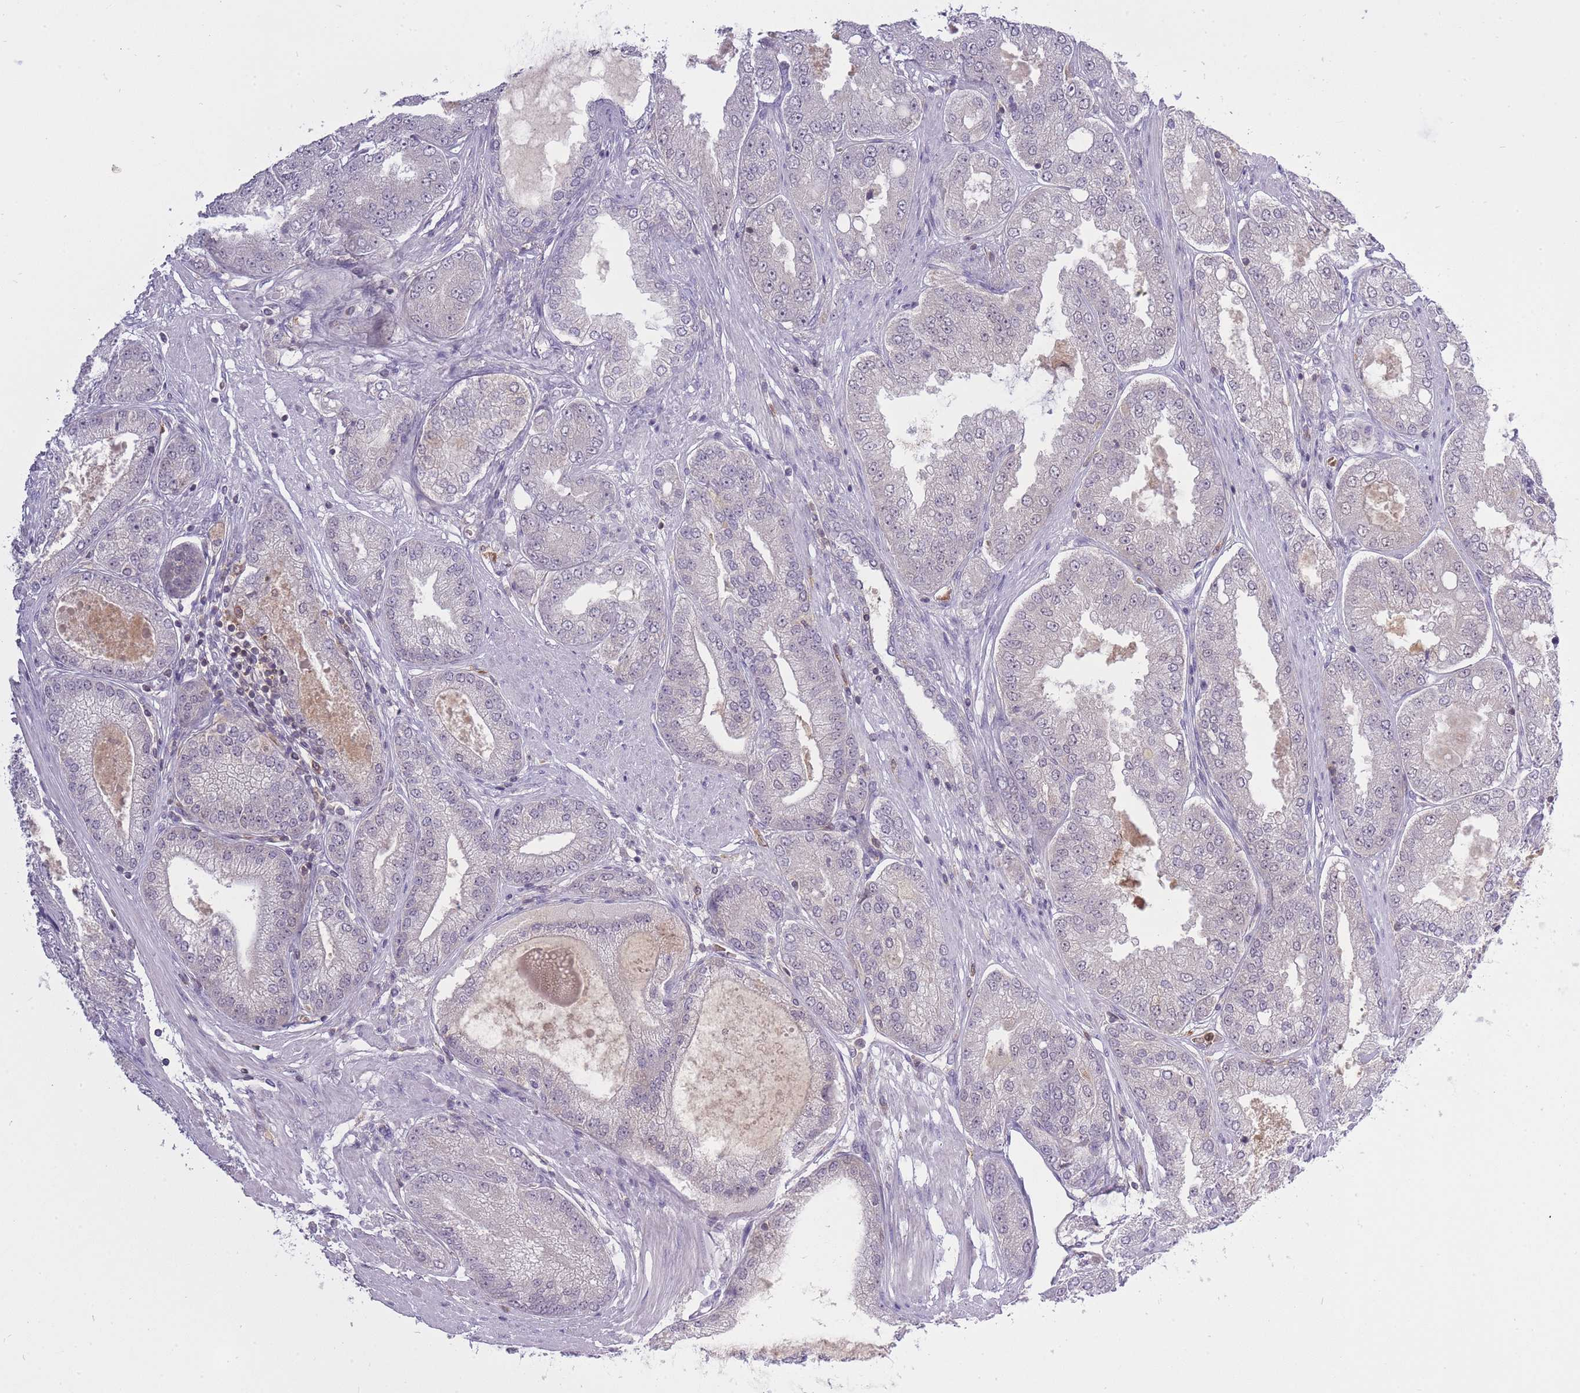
{"staining": {"intensity": "negative", "quantity": "none", "location": "none"}, "tissue": "prostate cancer", "cell_type": "Tumor cells", "image_type": "cancer", "snomed": [{"axis": "morphology", "description": "Adenocarcinoma, High grade"}, {"axis": "topography", "description": "Prostate"}], "caption": "The immunohistochemistry (IHC) photomicrograph has no significant staining in tumor cells of prostate high-grade adenocarcinoma tissue. (DAB immunohistochemistry, high magnification).", "gene": "CXorf38", "patient": {"sex": "male", "age": 71}}